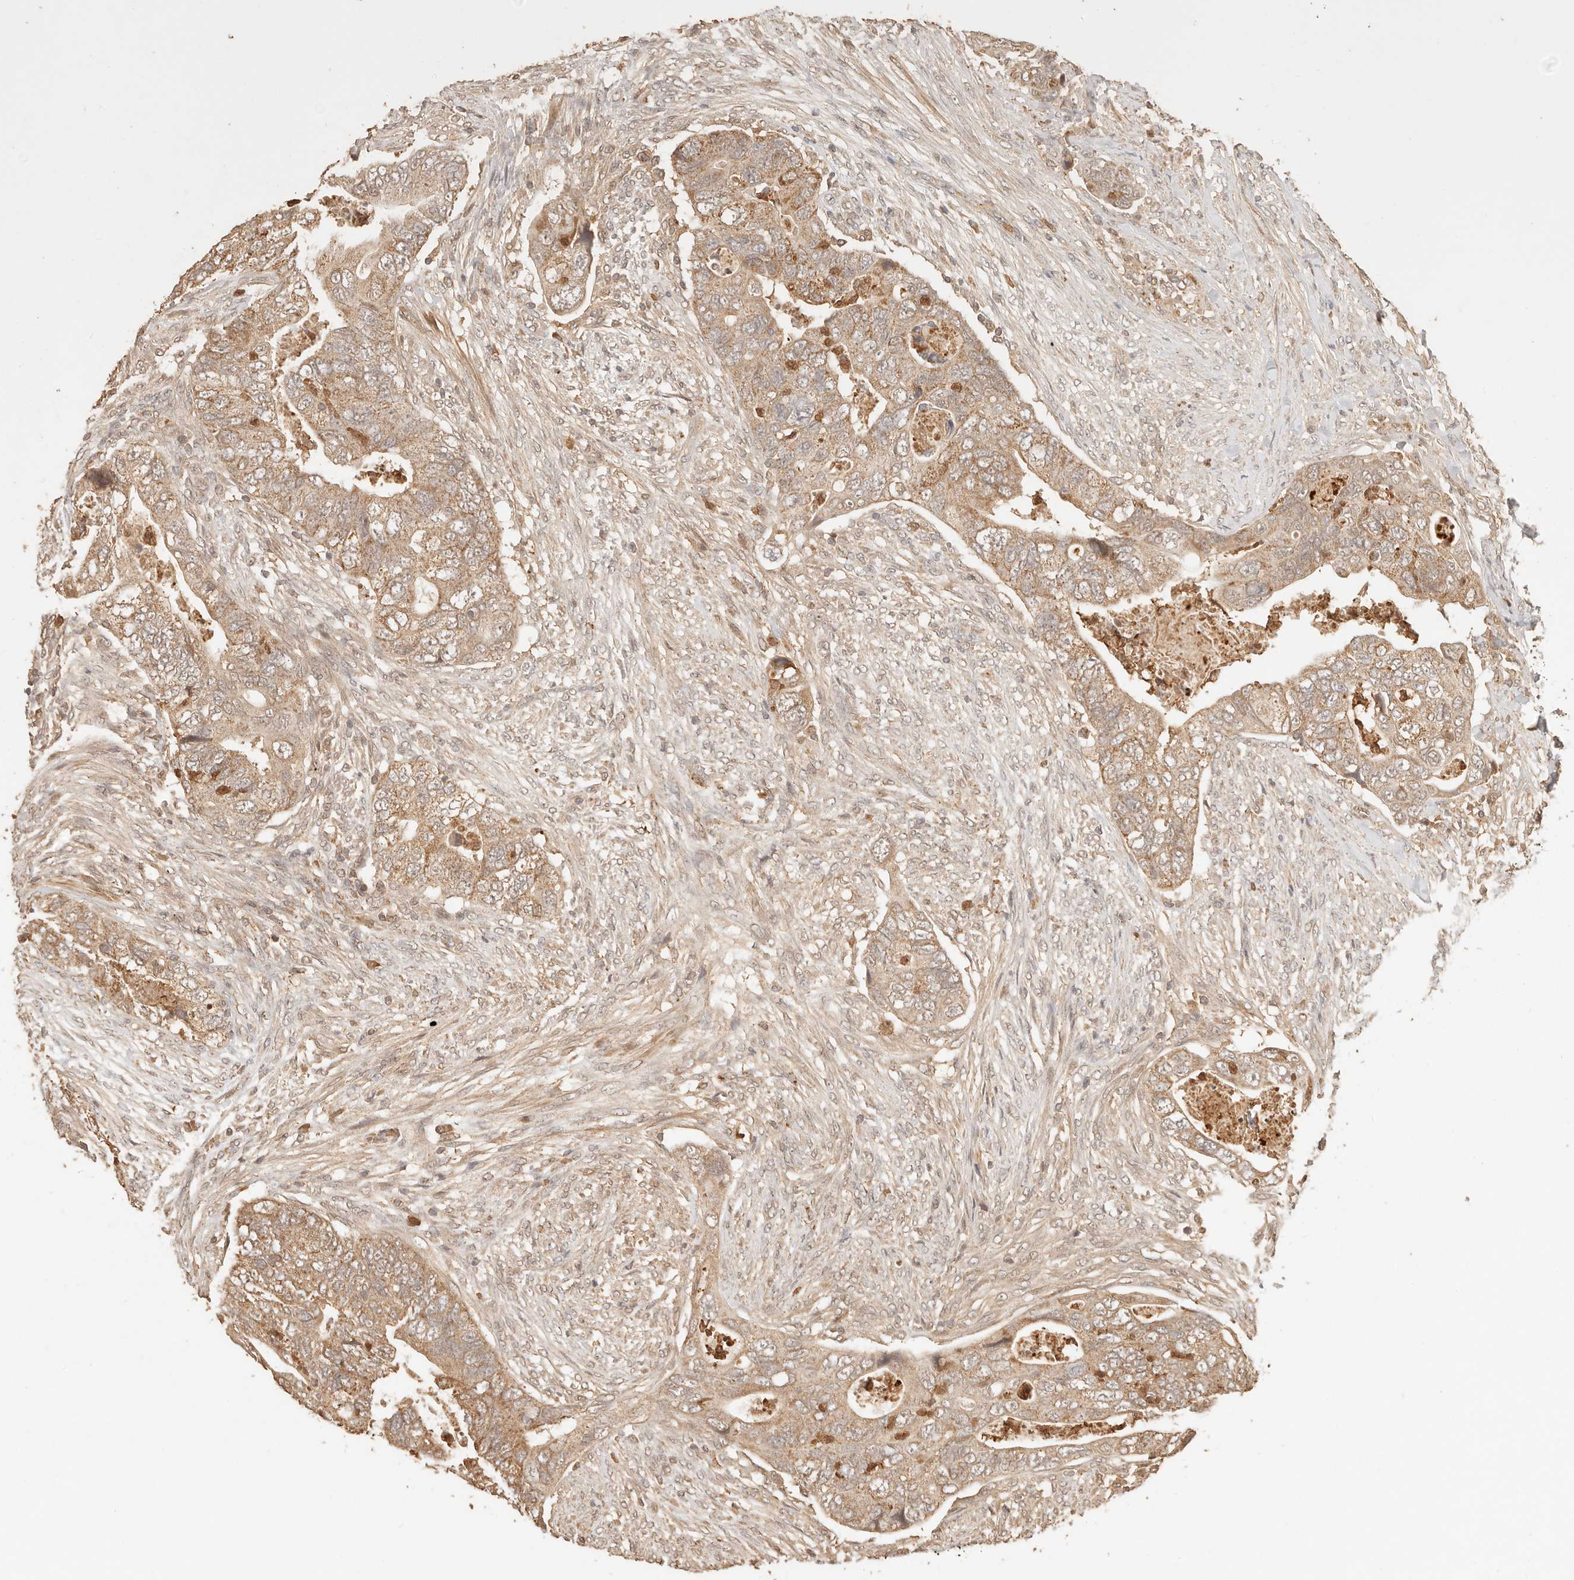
{"staining": {"intensity": "moderate", "quantity": ">75%", "location": "cytoplasmic/membranous"}, "tissue": "colorectal cancer", "cell_type": "Tumor cells", "image_type": "cancer", "snomed": [{"axis": "morphology", "description": "Adenocarcinoma, NOS"}, {"axis": "topography", "description": "Rectum"}], "caption": "Protein expression by IHC demonstrates moderate cytoplasmic/membranous expression in approximately >75% of tumor cells in colorectal cancer. Nuclei are stained in blue.", "gene": "INTS11", "patient": {"sex": "male", "age": 63}}